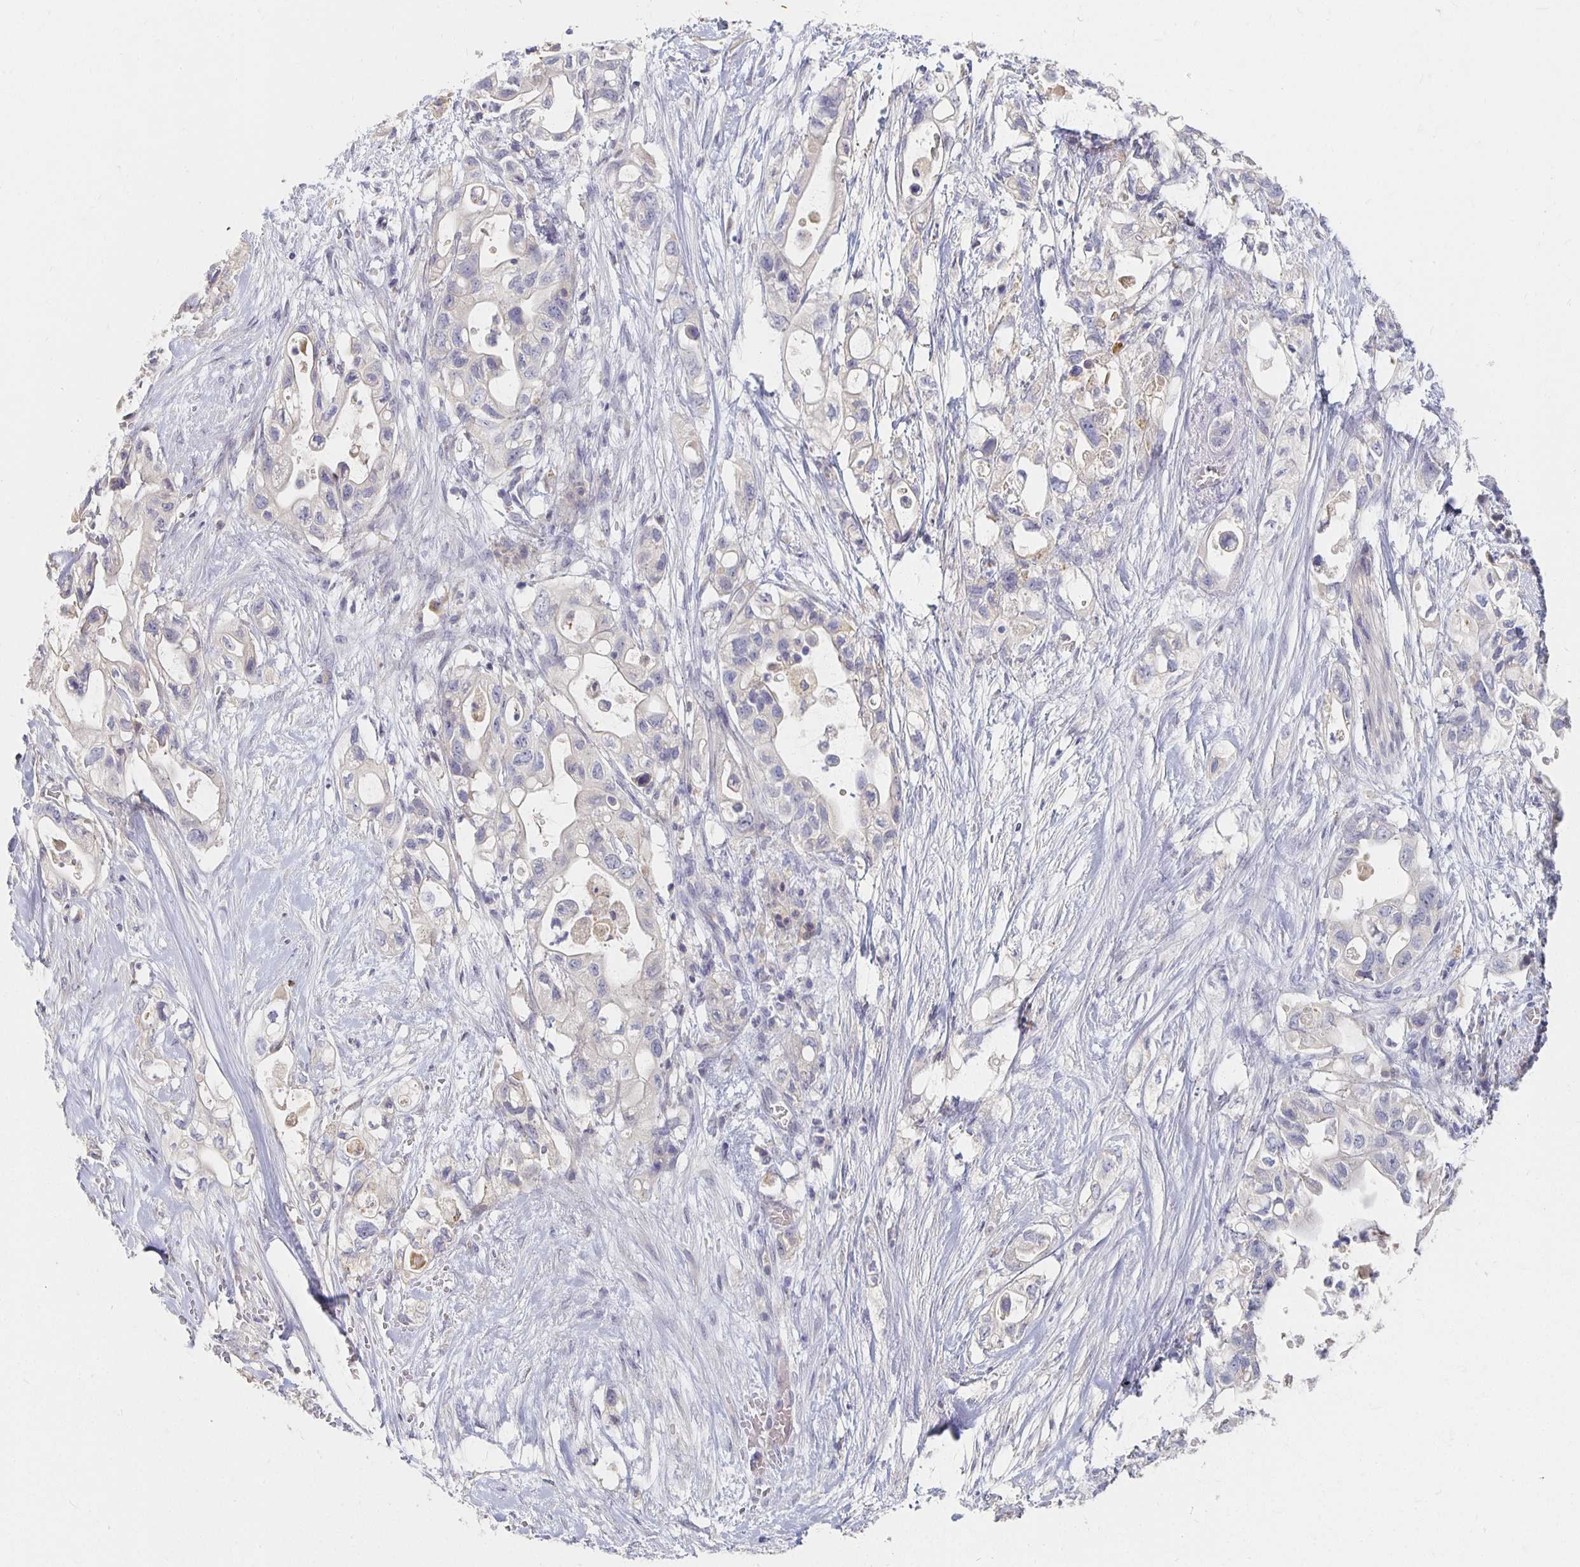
{"staining": {"intensity": "negative", "quantity": "none", "location": "none"}, "tissue": "pancreatic cancer", "cell_type": "Tumor cells", "image_type": "cancer", "snomed": [{"axis": "morphology", "description": "Adenocarcinoma, NOS"}, {"axis": "topography", "description": "Pancreas"}], "caption": "A histopathology image of human adenocarcinoma (pancreatic) is negative for staining in tumor cells.", "gene": "FKRP", "patient": {"sex": "female", "age": 72}}